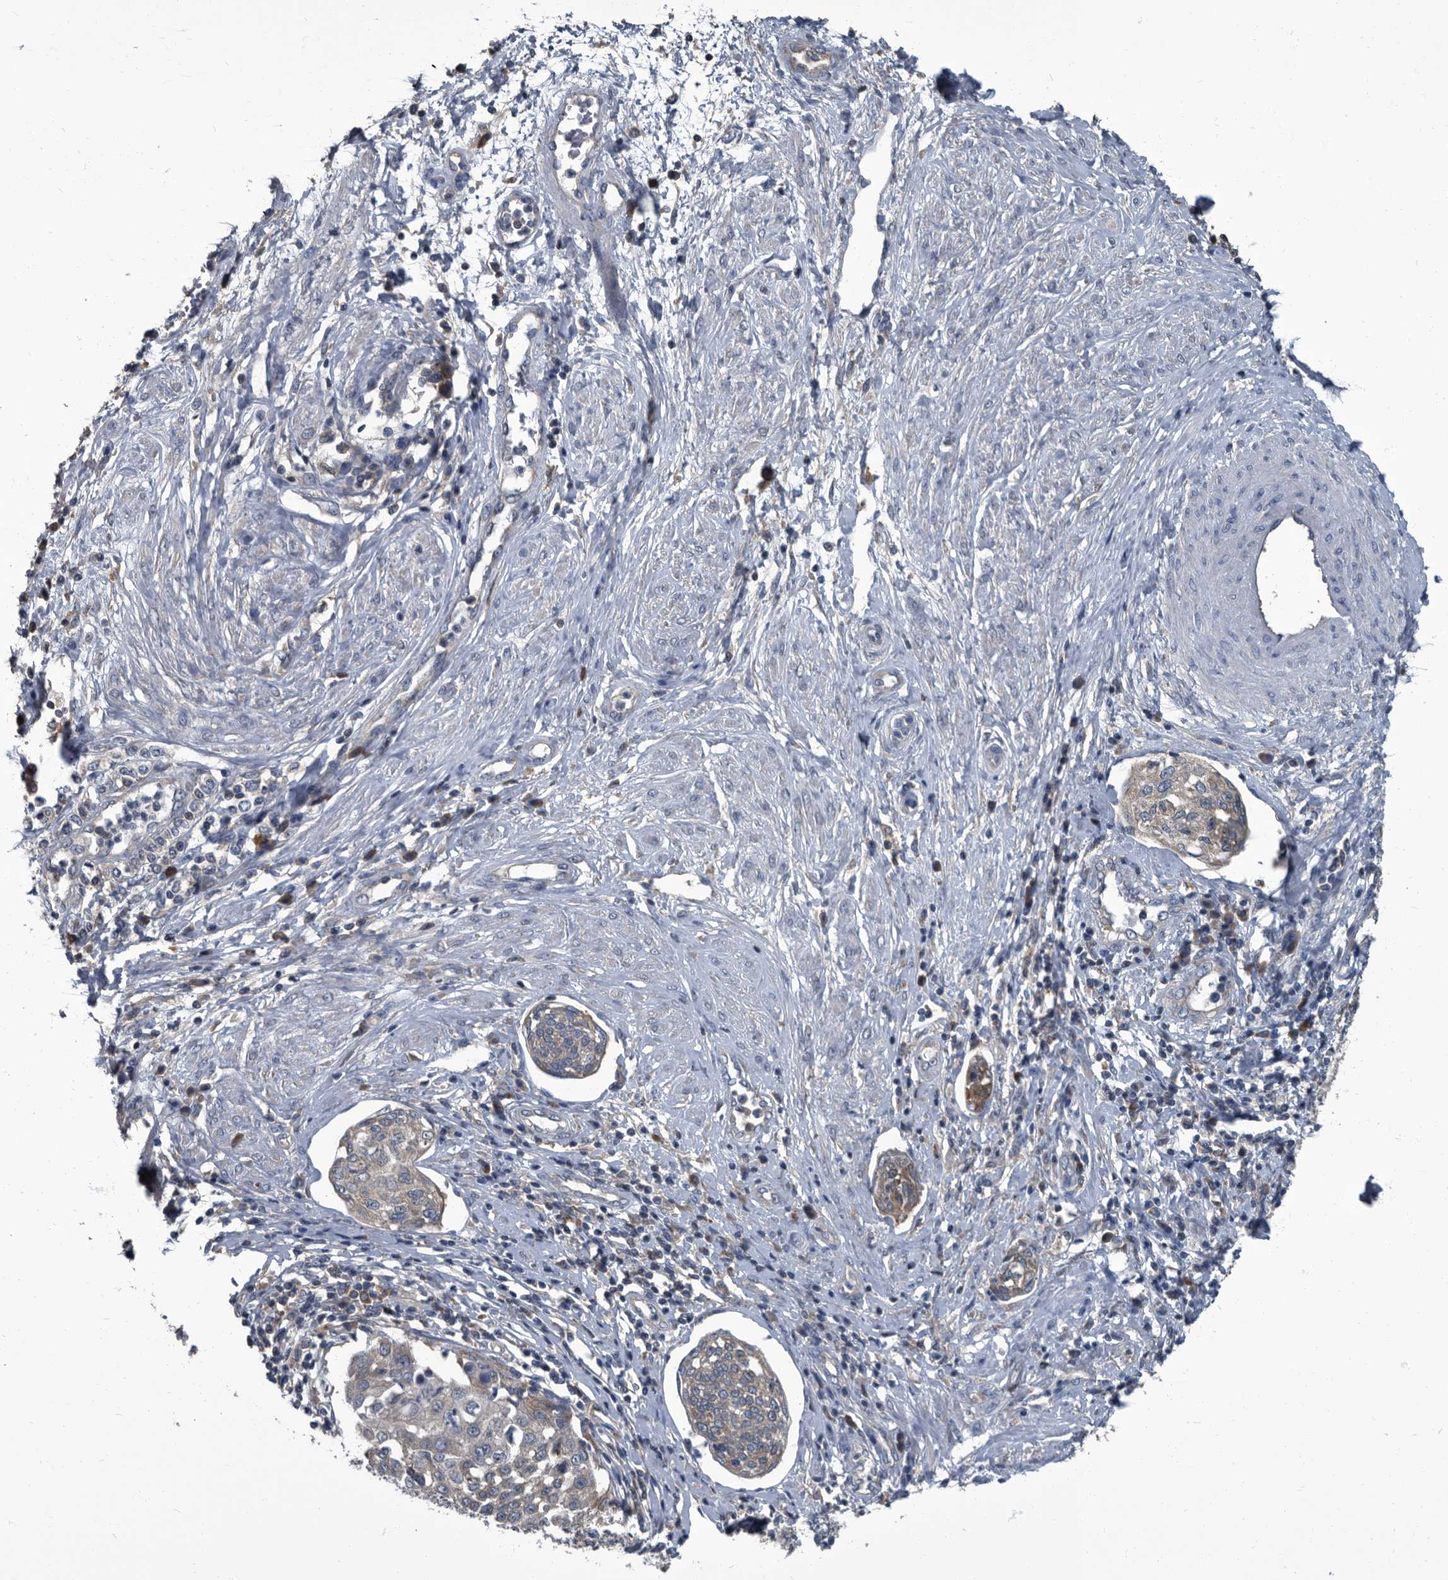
{"staining": {"intensity": "weak", "quantity": "<25%", "location": "cytoplasmic/membranous"}, "tissue": "cervical cancer", "cell_type": "Tumor cells", "image_type": "cancer", "snomed": [{"axis": "morphology", "description": "Squamous cell carcinoma, NOS"}, {"axis": "topography", "description": "Cervix"}], "caption": "A micrograph of human cervical cancer is negative for staining in tumor cells. Brightfield microscopy of immunohistochemistry stained with DAB (3,3'-diaminobenzidine) (brown) and hematoxylin (blue), captured at high magnification.", "gene": "CDV3", "patient": {"sex": "female", "age": 34}}